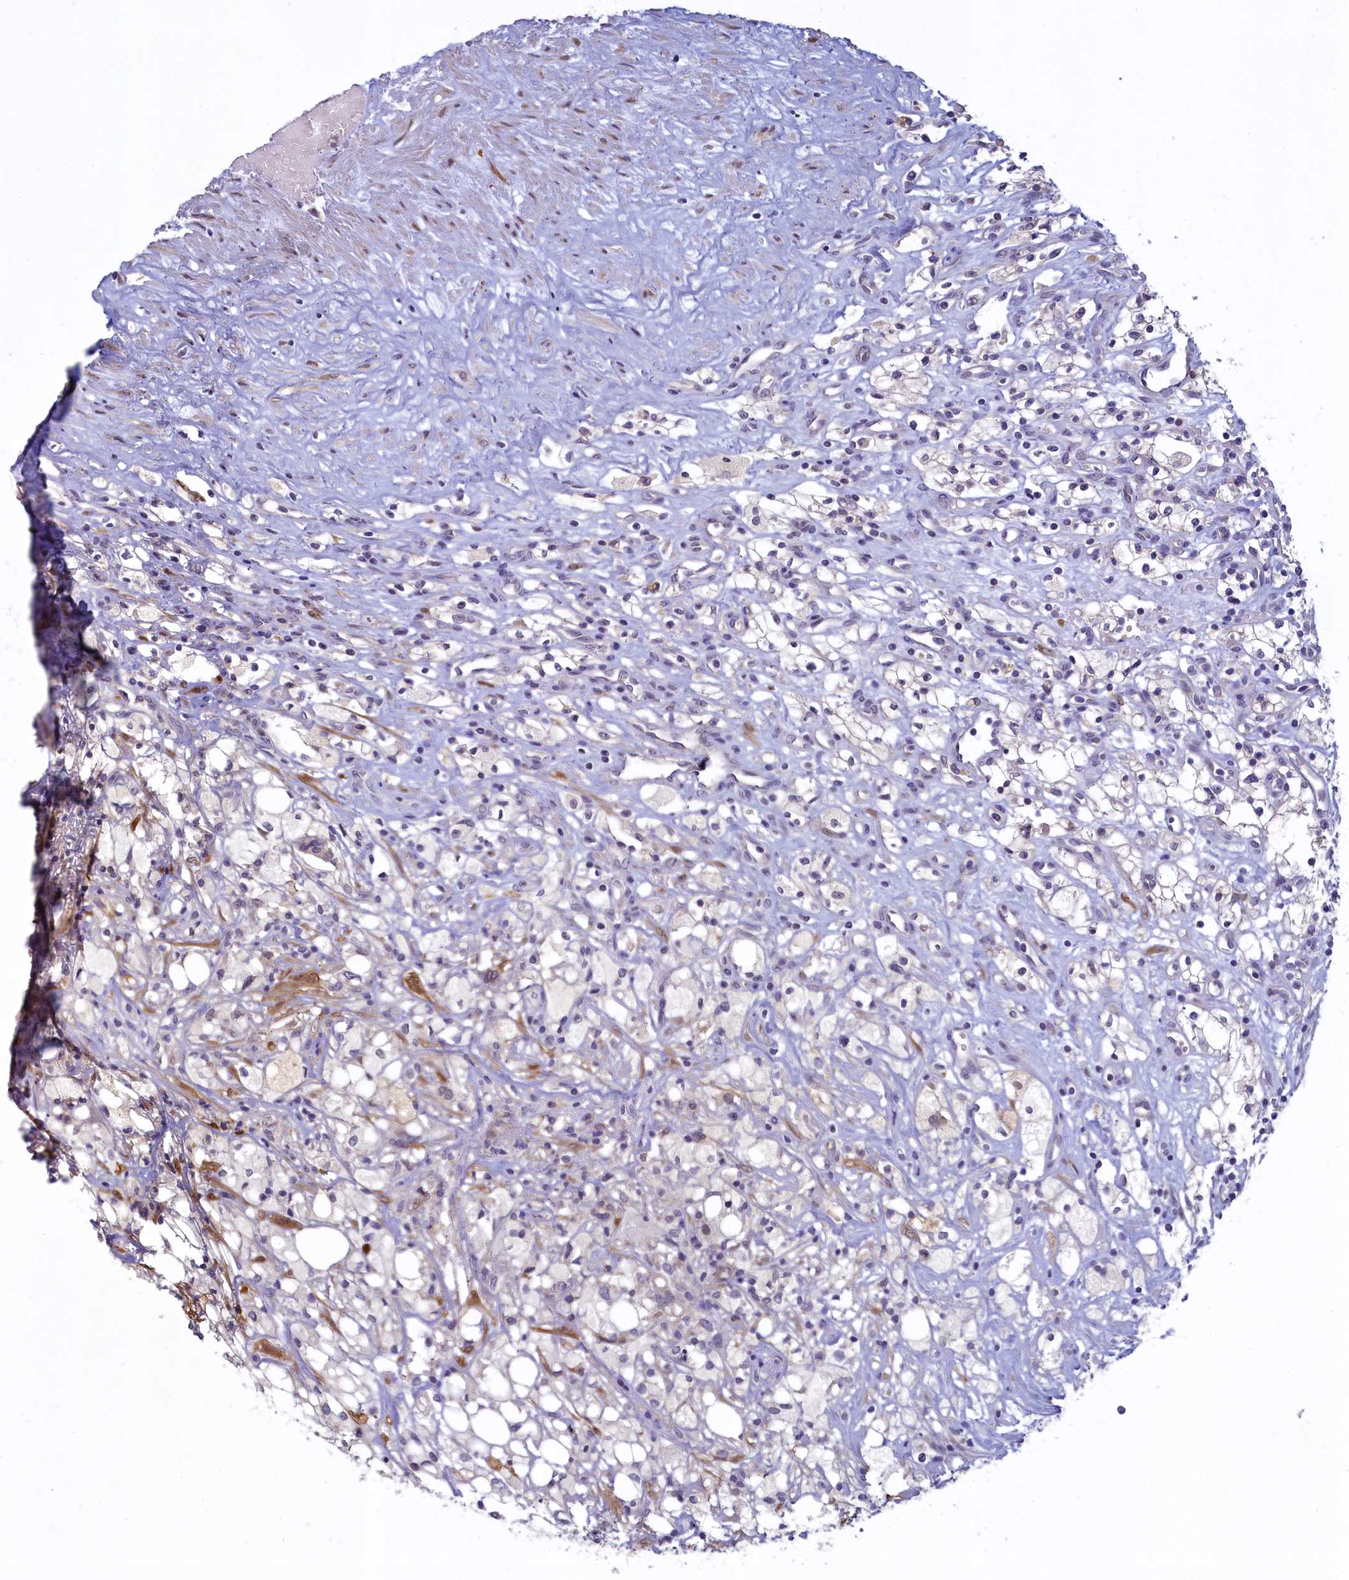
{"staining": {"intensity": "negative", "quantity": "none", "location": "none"}, "tissue": "renal cancer", "cell_type": "Tumor cells", "image_type": "cancer", "snomed": [{"axis": "morphology", "description": "Adenocarcinoma, NOS"}, {"axis": "topography", "description": "Kidney"}], "caption": "The micrograph exhibits no staining of tumor cells in adenocarcinoma (renal).", "gene": "UCHL3", "patient": {"sex": "male", "age": 59}}